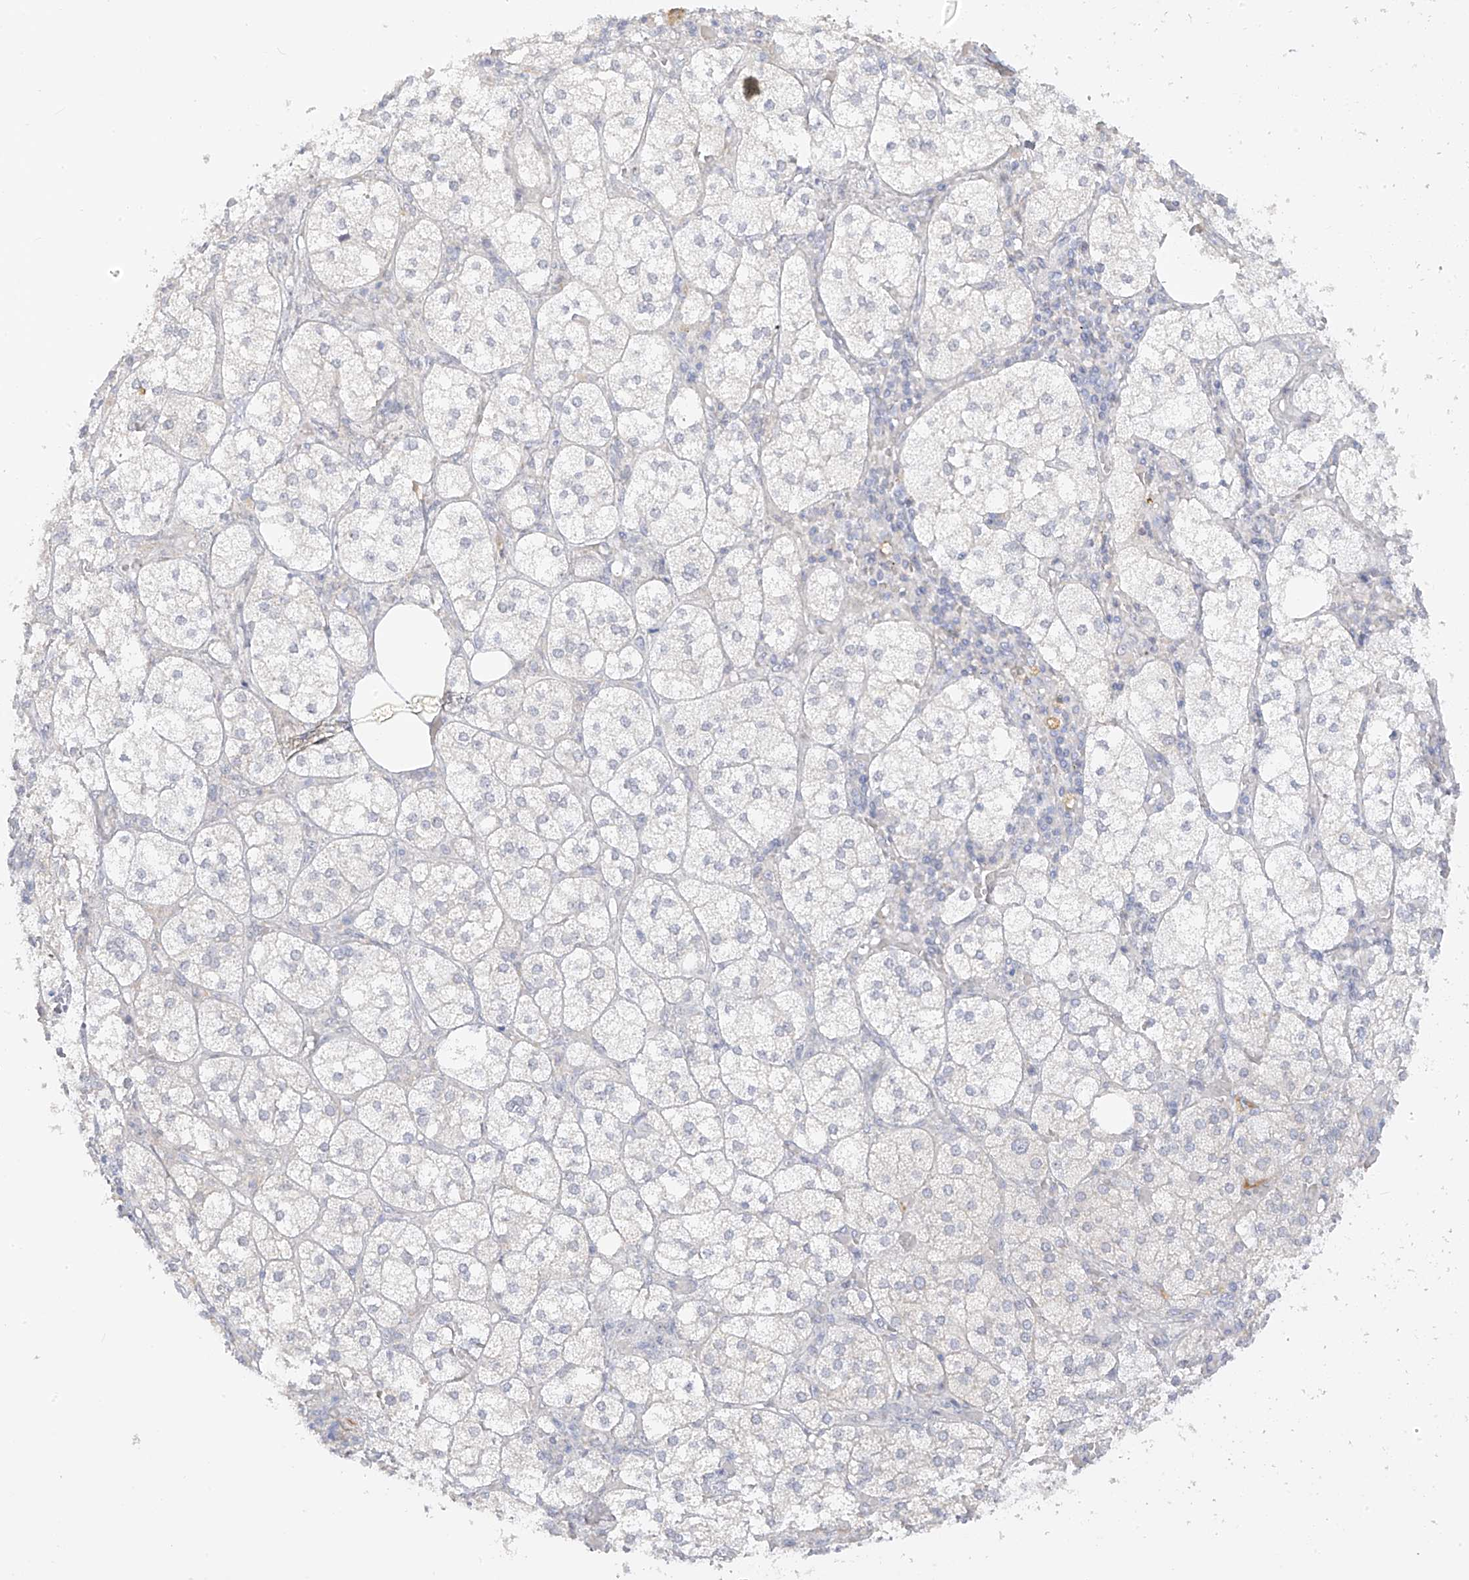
{"staining": {"intensity": "weak", "quantity": "25%-75%", "location": "cytoplasmic/membranous"}, "tissue": "adrenal gland", "cell_type": "Glandular cells", "image_type": "normal", "snomed": [{"axis": "morphology", "description": "Normal tissue, NOS"}, {"axis": "topography", "description": "Adrenal gland"}], "caption": "Immunohistochemistry (IHC) histopathology image of benign adrenal gland: adrenal gland stained using immunohistochemistry shows low levels of weak protein expression localized specifically in the cytoplasmic/membranous of glandular cells, appearing as a cytoplasmic/membranous brown color.", "gene": "DCDC2", "patient": {"sex": "female", "age": 61}}